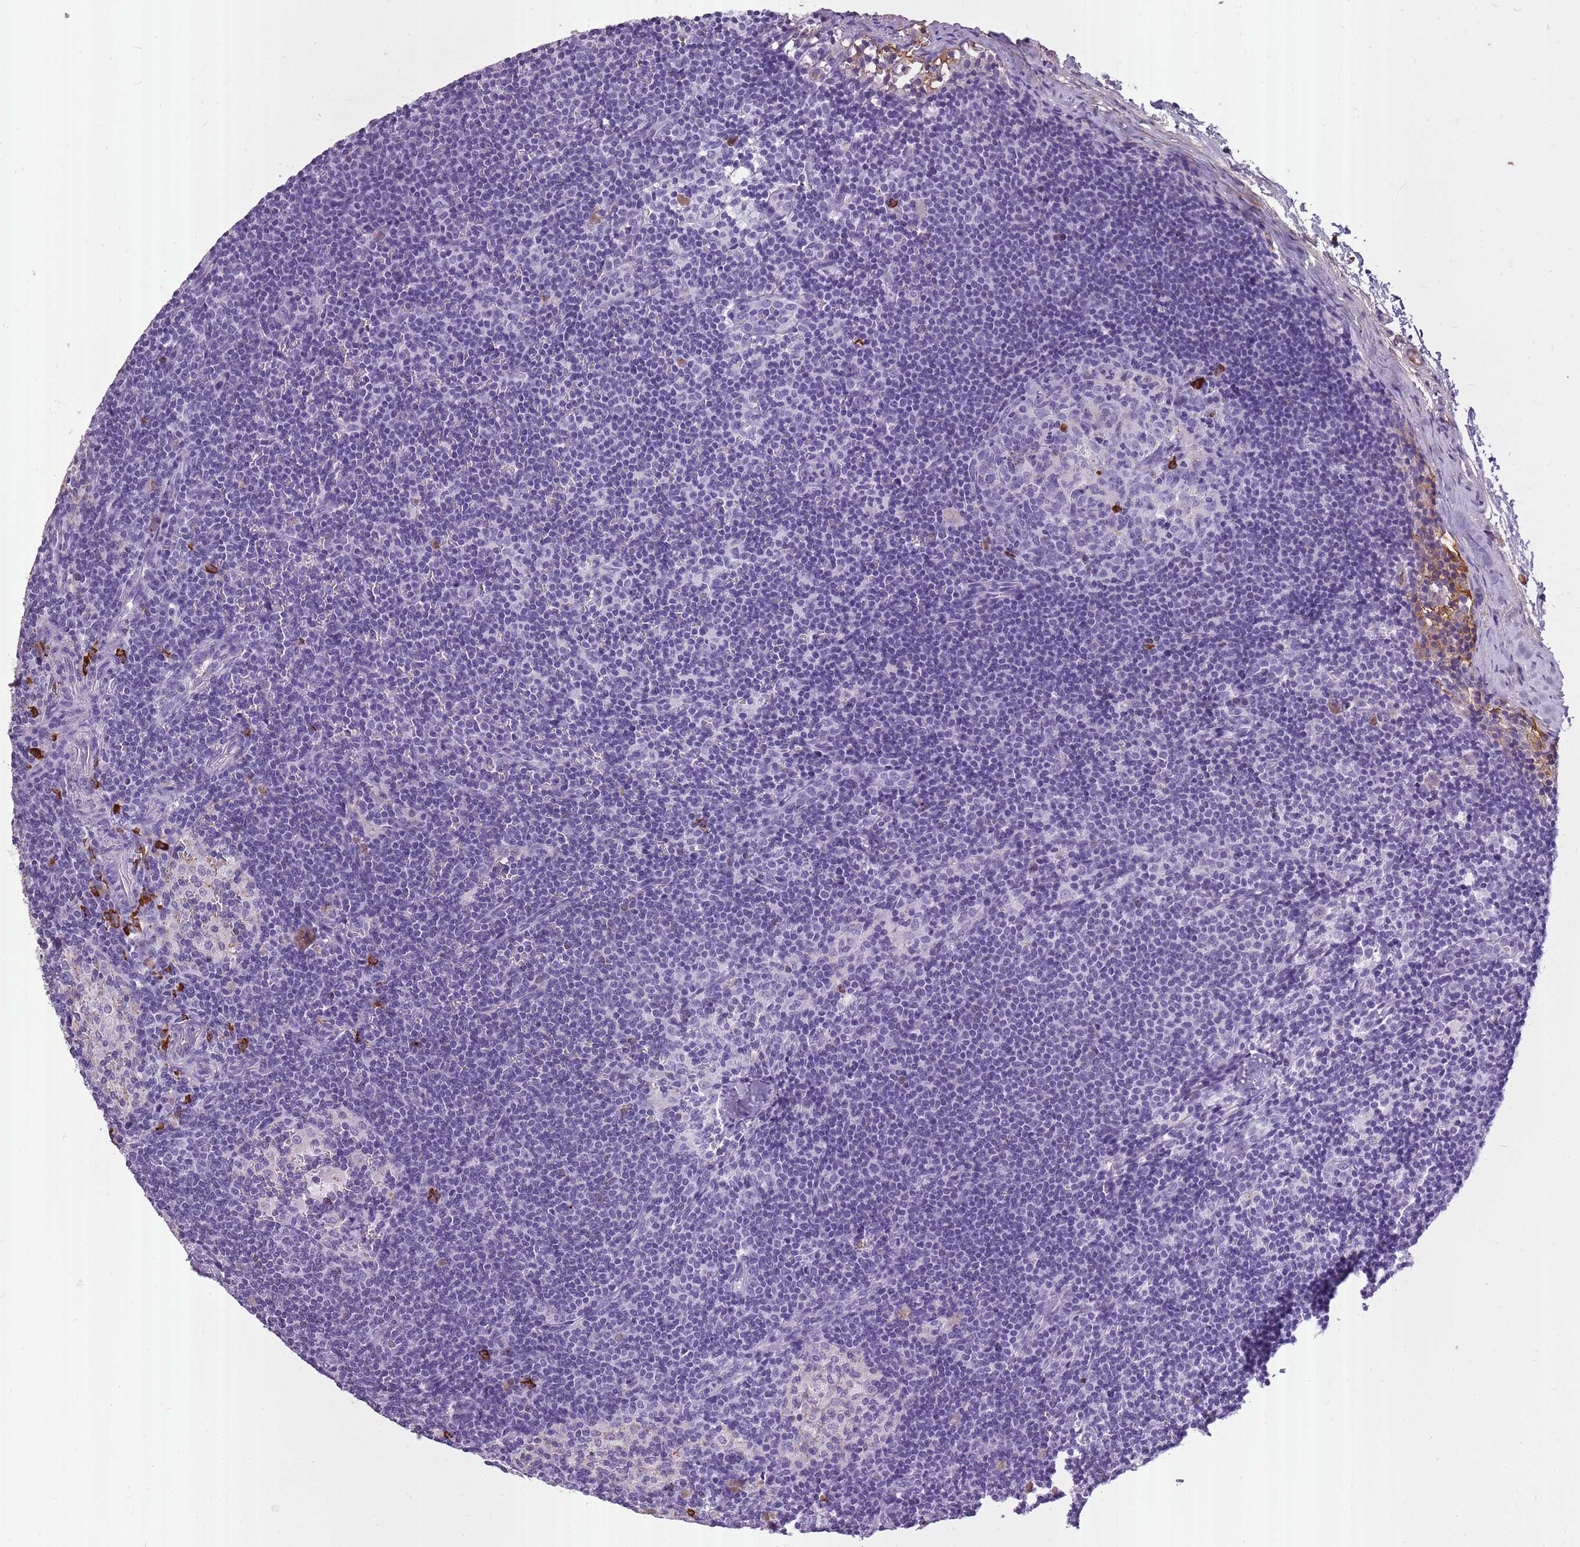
{"staining": {"intensity": "strong", "quantity": "<25%", "location": "cytoplasmic/membranous"}, "tissue": "lymph node", "cell_type": "Germinal center cells", "image_type": "normal", "snomed": [{"axis": "morphology", "description": "Normal tissue, NOS"}, {"axis": "topography", "description": "Lymph node"}], "caption": "An image of lymph node stained for a protein shows strong cytoplasmic/membranous brown staining in germinal center cells. (DAB (3,3'-diaminobenzidine) = brown stain, brightfield microscopy at high magnification).", "gene": "IGKV1", "patient": {"sex": "female", "age": 42}}